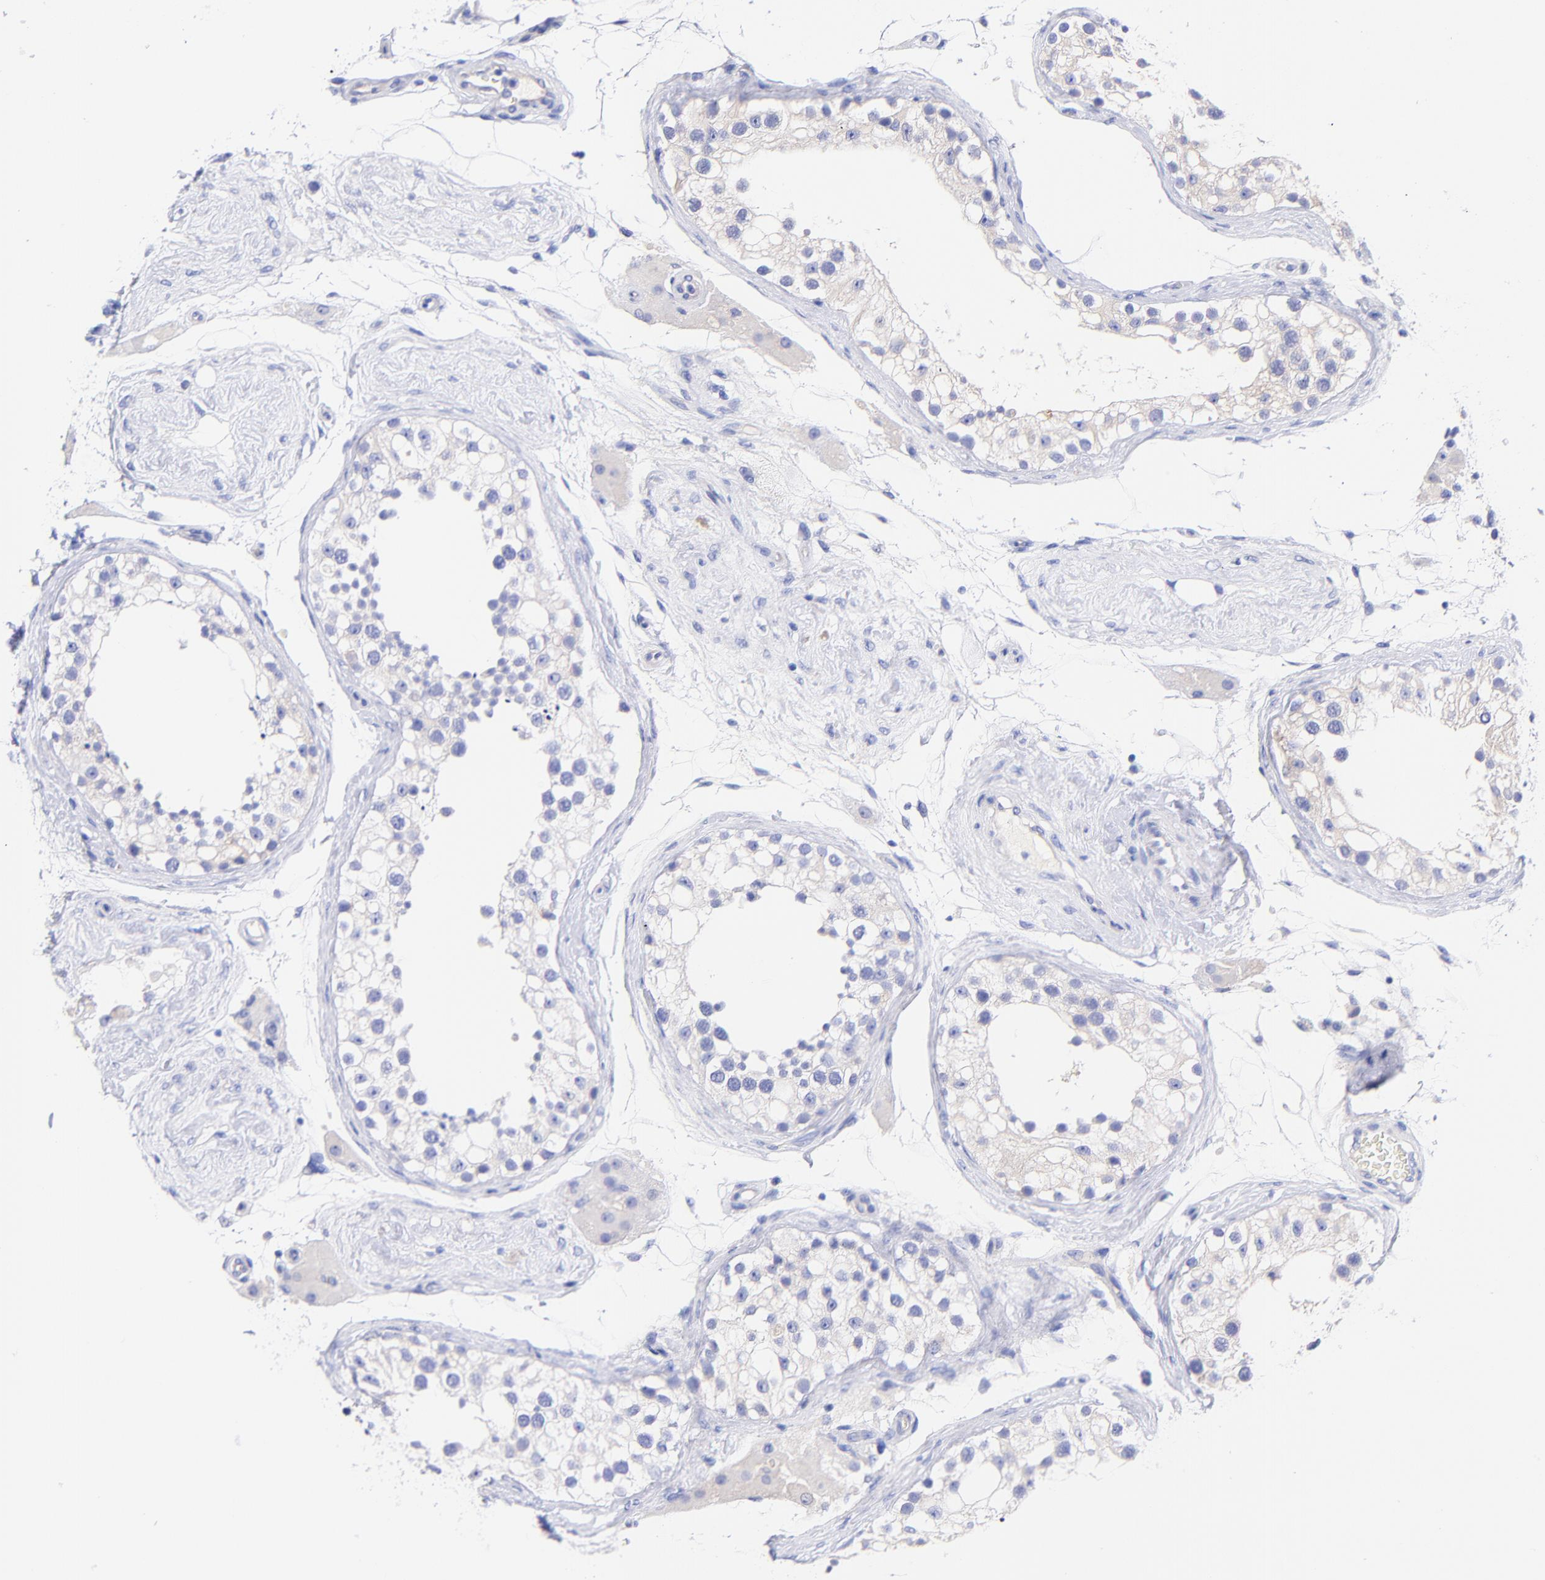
{"staining": {"intensity": "negative", "quantity": "none", "location": "none"}, "tissue": "testis", "cell_type": "Cells in seminiferous ducts", "image_type": "normal", "snomed": [{"axis": "morphology", "description": "Normal tissue, NOS"}, {"axis": "topography", "description": "Testis"}], "caption": "Testis stained for a protein using immunohistochemistry (IHC) shows no positivity cells in seminiferous ducts.", "gene": "GPHN", "patient": {"sex": "male", "age": 68}}